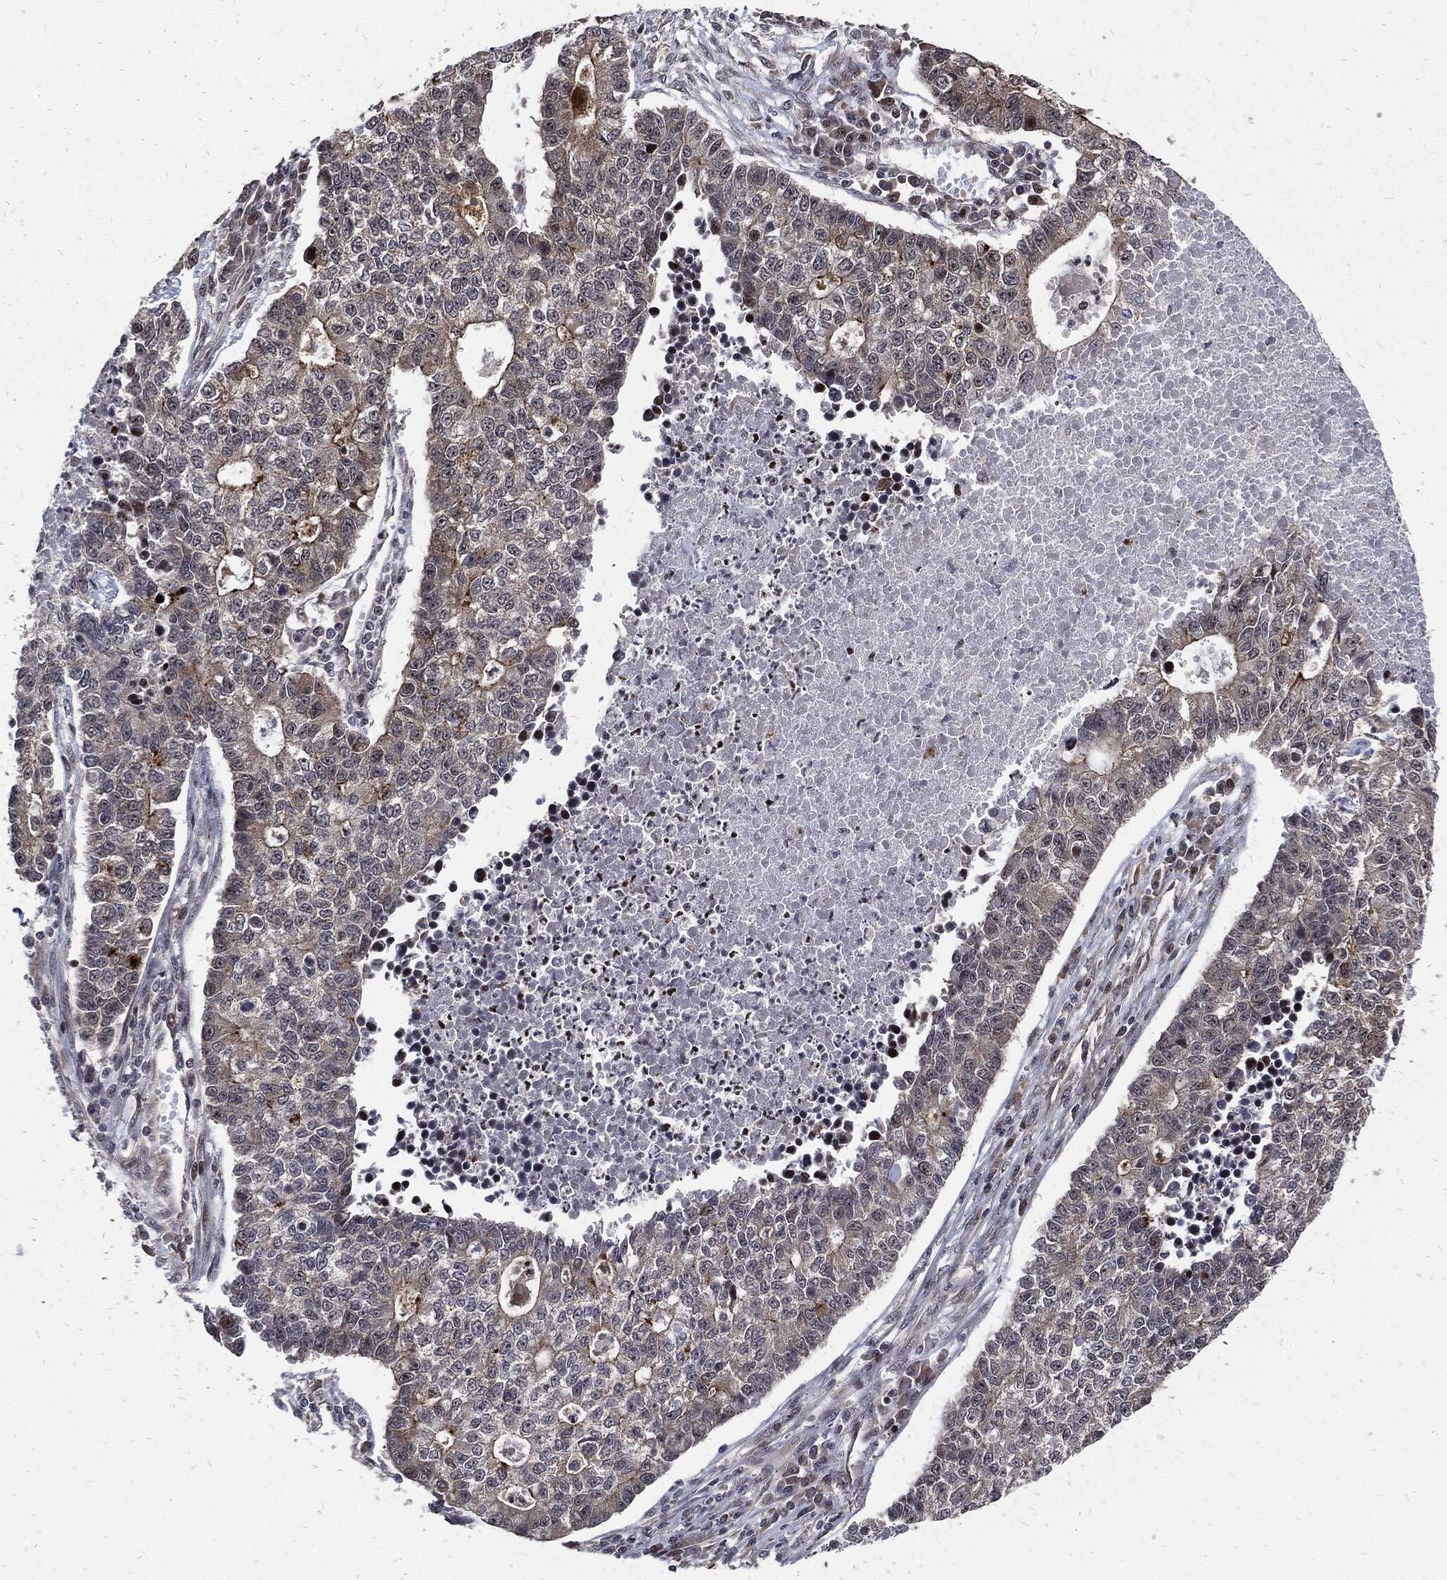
{"staining": {"intensity": "negative", "quantity": "none", "location": "none"}, "tissue": "lung cancer", "cell_type": "Tumor cells", "image_type": "cancer", "snomed": [{"axis": "morphology", "description": "Adenocarcinoma, NOS"}, {"axis": "topography", "description": "Lung"}], "caption": "This is a histopathology image of immunohistochemistry (IHC) staining of adenocarcinoma (lung), which shows no staining in tumor cells.", "gene": "ZNF775", "patient": {"sex": "male", "age": 57}}